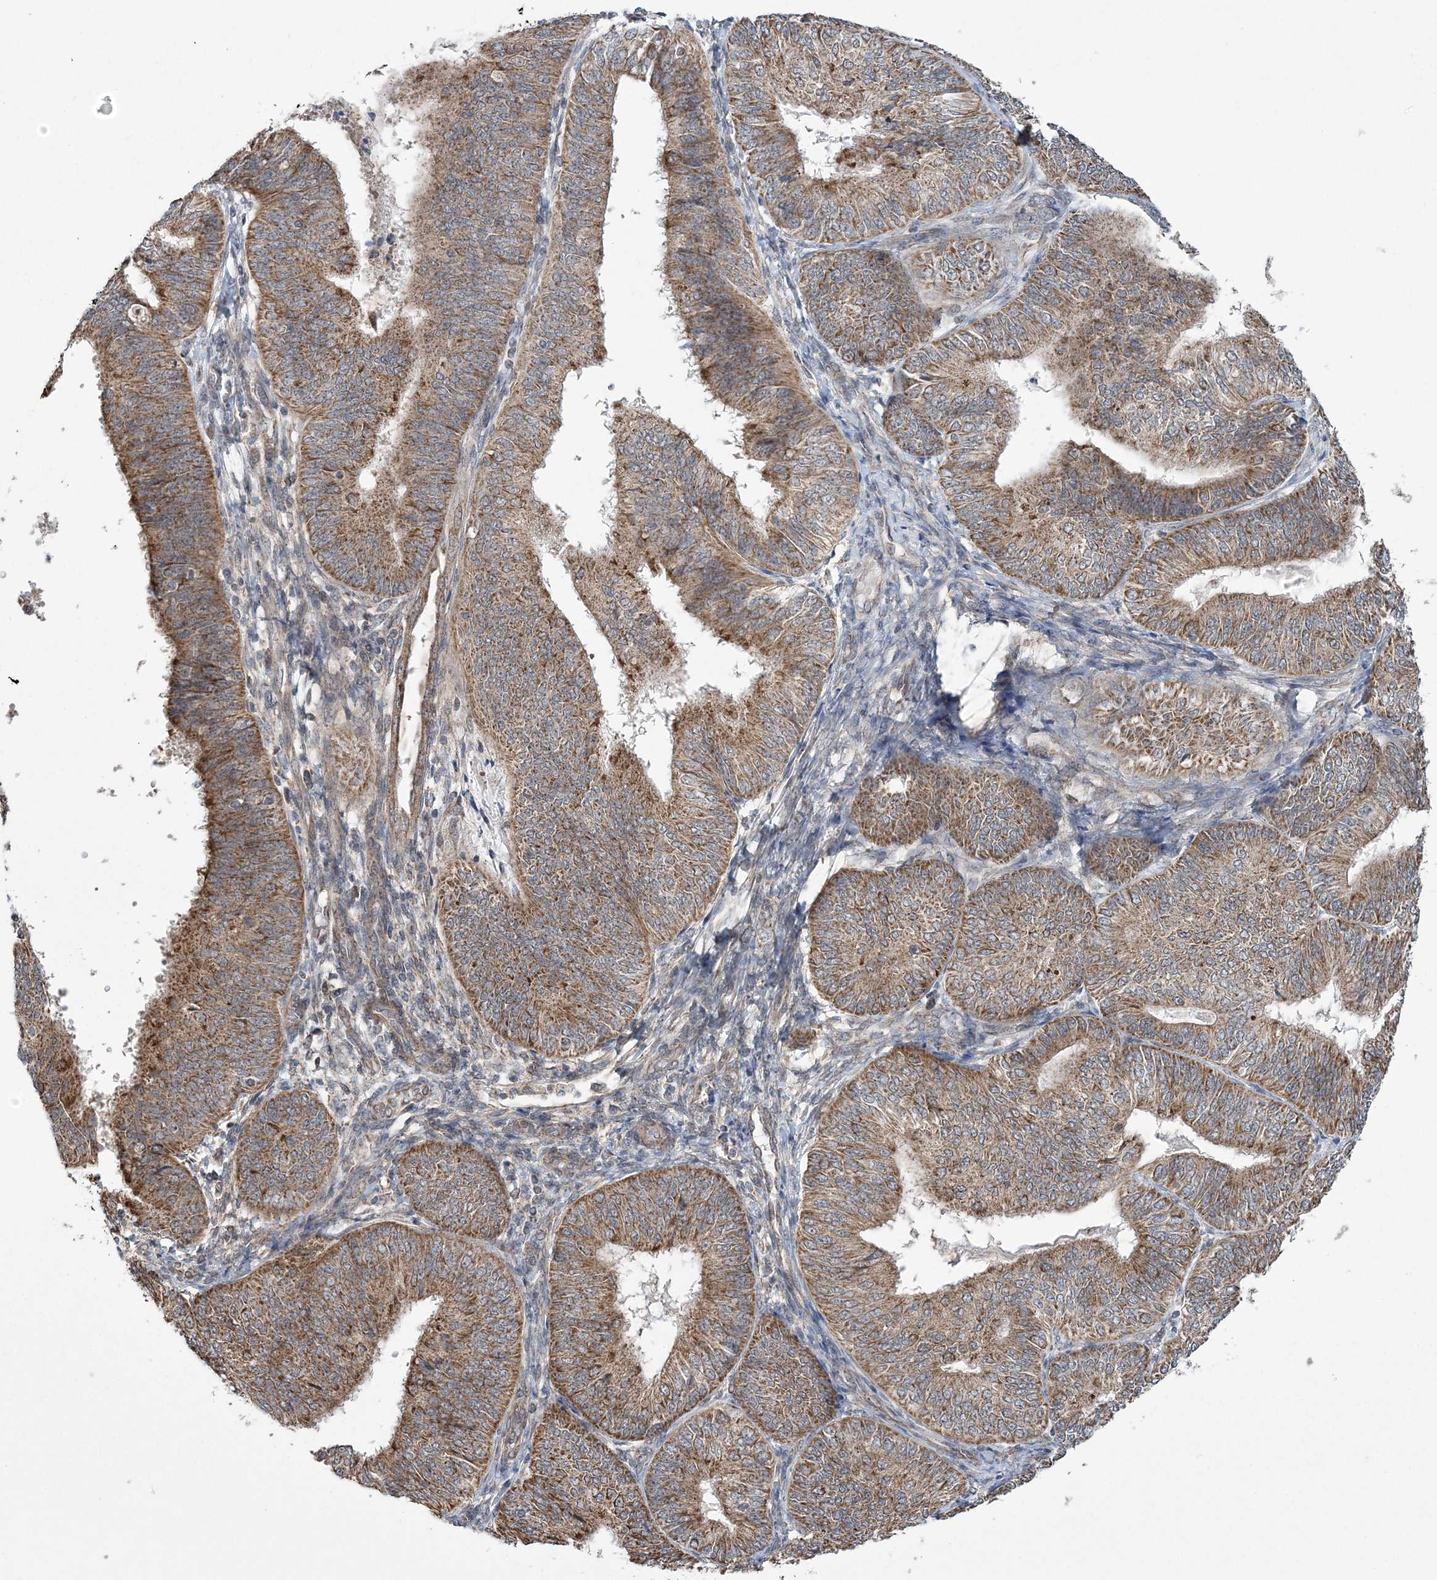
{"staining": {"intensity": "moderate", "quantity": ">75%", "location": "cytoplasmic/membranous"}, "tissue": "endometrial cancer", "cell_type": "Tumor cells", "image_type": "cancer", "snomed": [{"axis": "morphology", "description": "Adenocarcinoma, NOS"}, {"axis": "topography", "description": "Endometrium"}], "caption": "This image displays IHC staining of human adenocarcinoma (endometrial), with medium moderate cytoplasmic/membranous staining in about >75% of tumor cells.", "gene": "SLX9", "patient": {"sex": "female", "age": 58}}